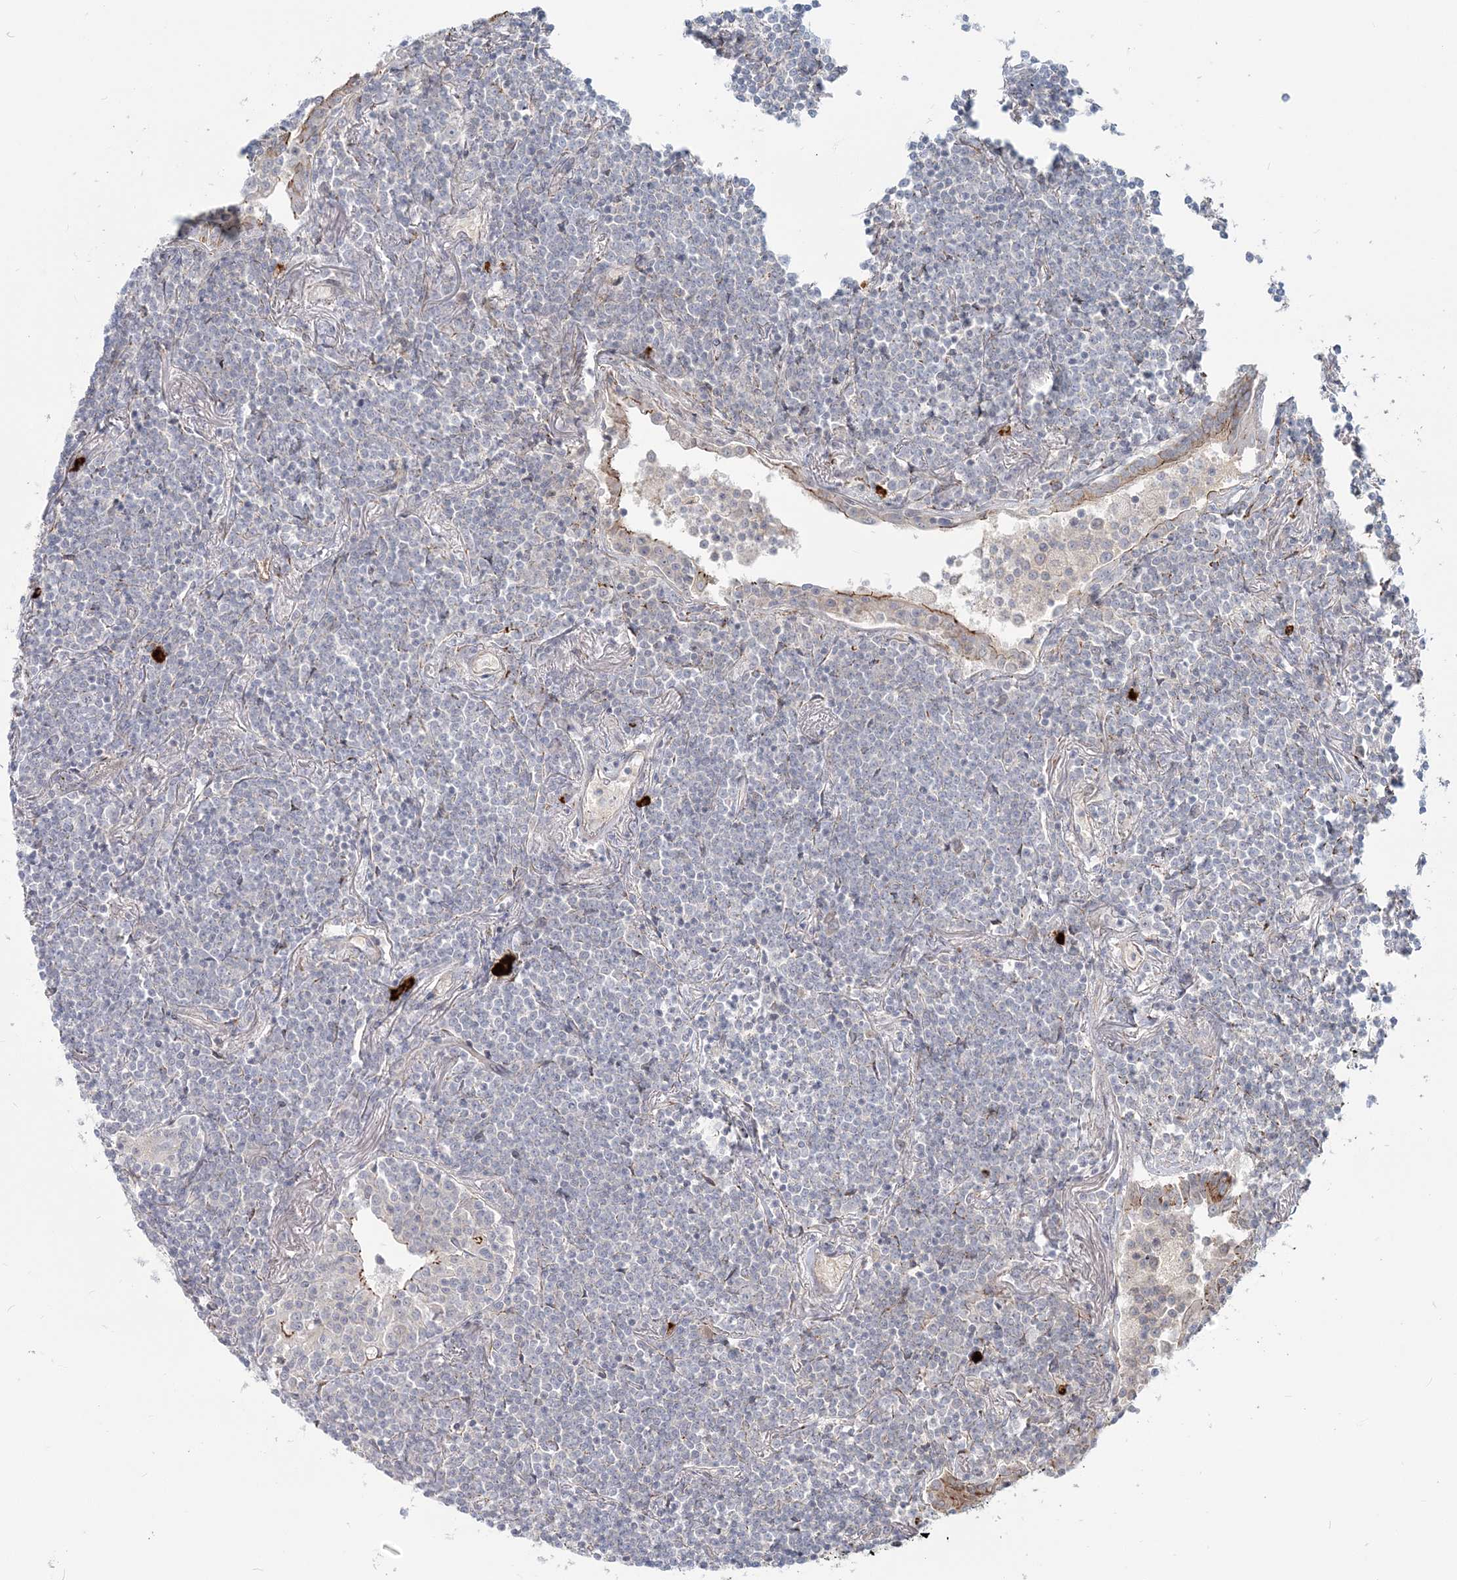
{"staining": {"intensity": "negative", "quantity": "none", "location": "none"}, "tissue": "lymphoma", "cell_type": "Tumor cells", "image_type": "cancer", "snomed": [{"axis": "morphology", "description": "Malignant lymphoma, non-Hodgkin's type, Low grade"}, {"axis": "topography", "description": "Lung"}], "caption": "Lymphoma was stained to show a protein in brown. There is no significant staining in tumor cells. (DAB immunohistochemistry, high magnification).", "gene": "SH3PXD2A", "patient": {"sex": "female", "age": 71}}